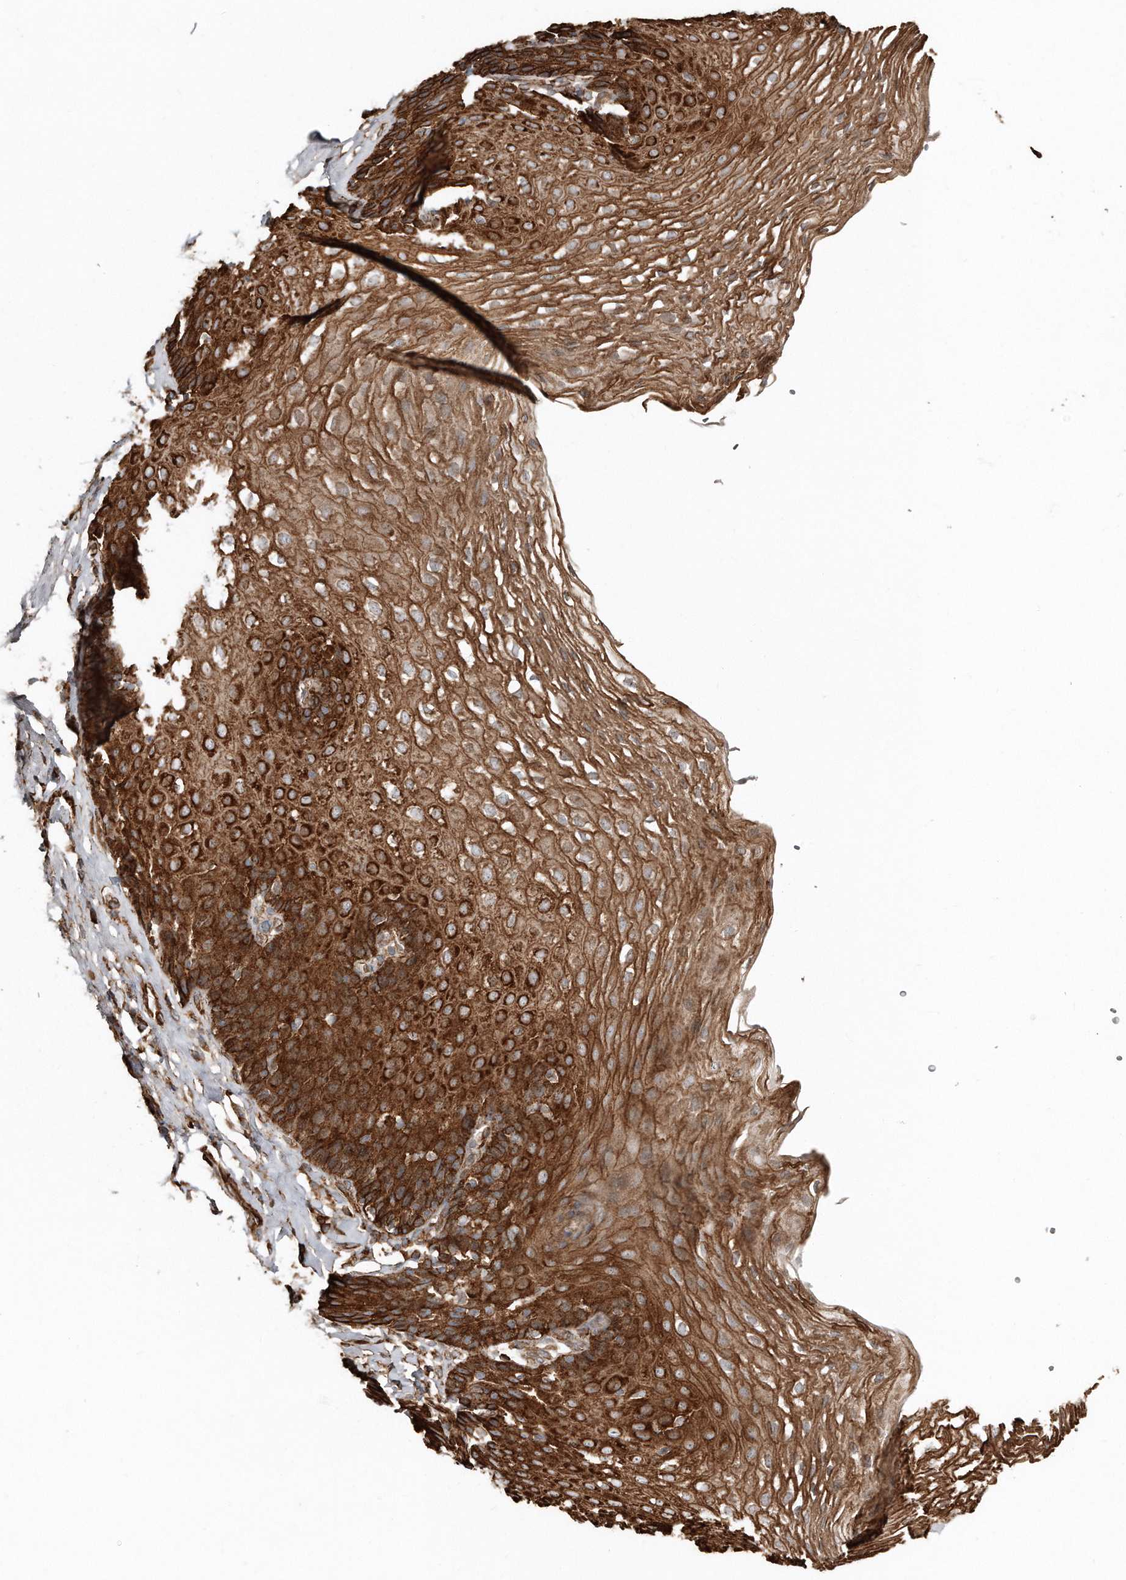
{"staining": {"intensity": "strong", "quantity": ">75%", "location": "cytoplasmic/membranous"}, "tissue": "esophagus", "cell_type": "Squamous epithelial cells", "image_type": "normal", "snomed": [{"axis": "morphology", "description": "Normal tissue, NOS"}, {"axis": "topography", "description": "Esophagus"}], "caption": "Benign esophagus exhibits strong cytoplasmic/membranous staining in approximately >75% of squamous epithelial cells, visualized by immunohistochemistry. The staining was performed using DAB (3,3'-diaminobenzidine), with brown indicating positive protein expression. Nuclei are stained blue with hematoxylin.", "gene": "SNAP47", "patient": {"sex": "female", "age": 66}}